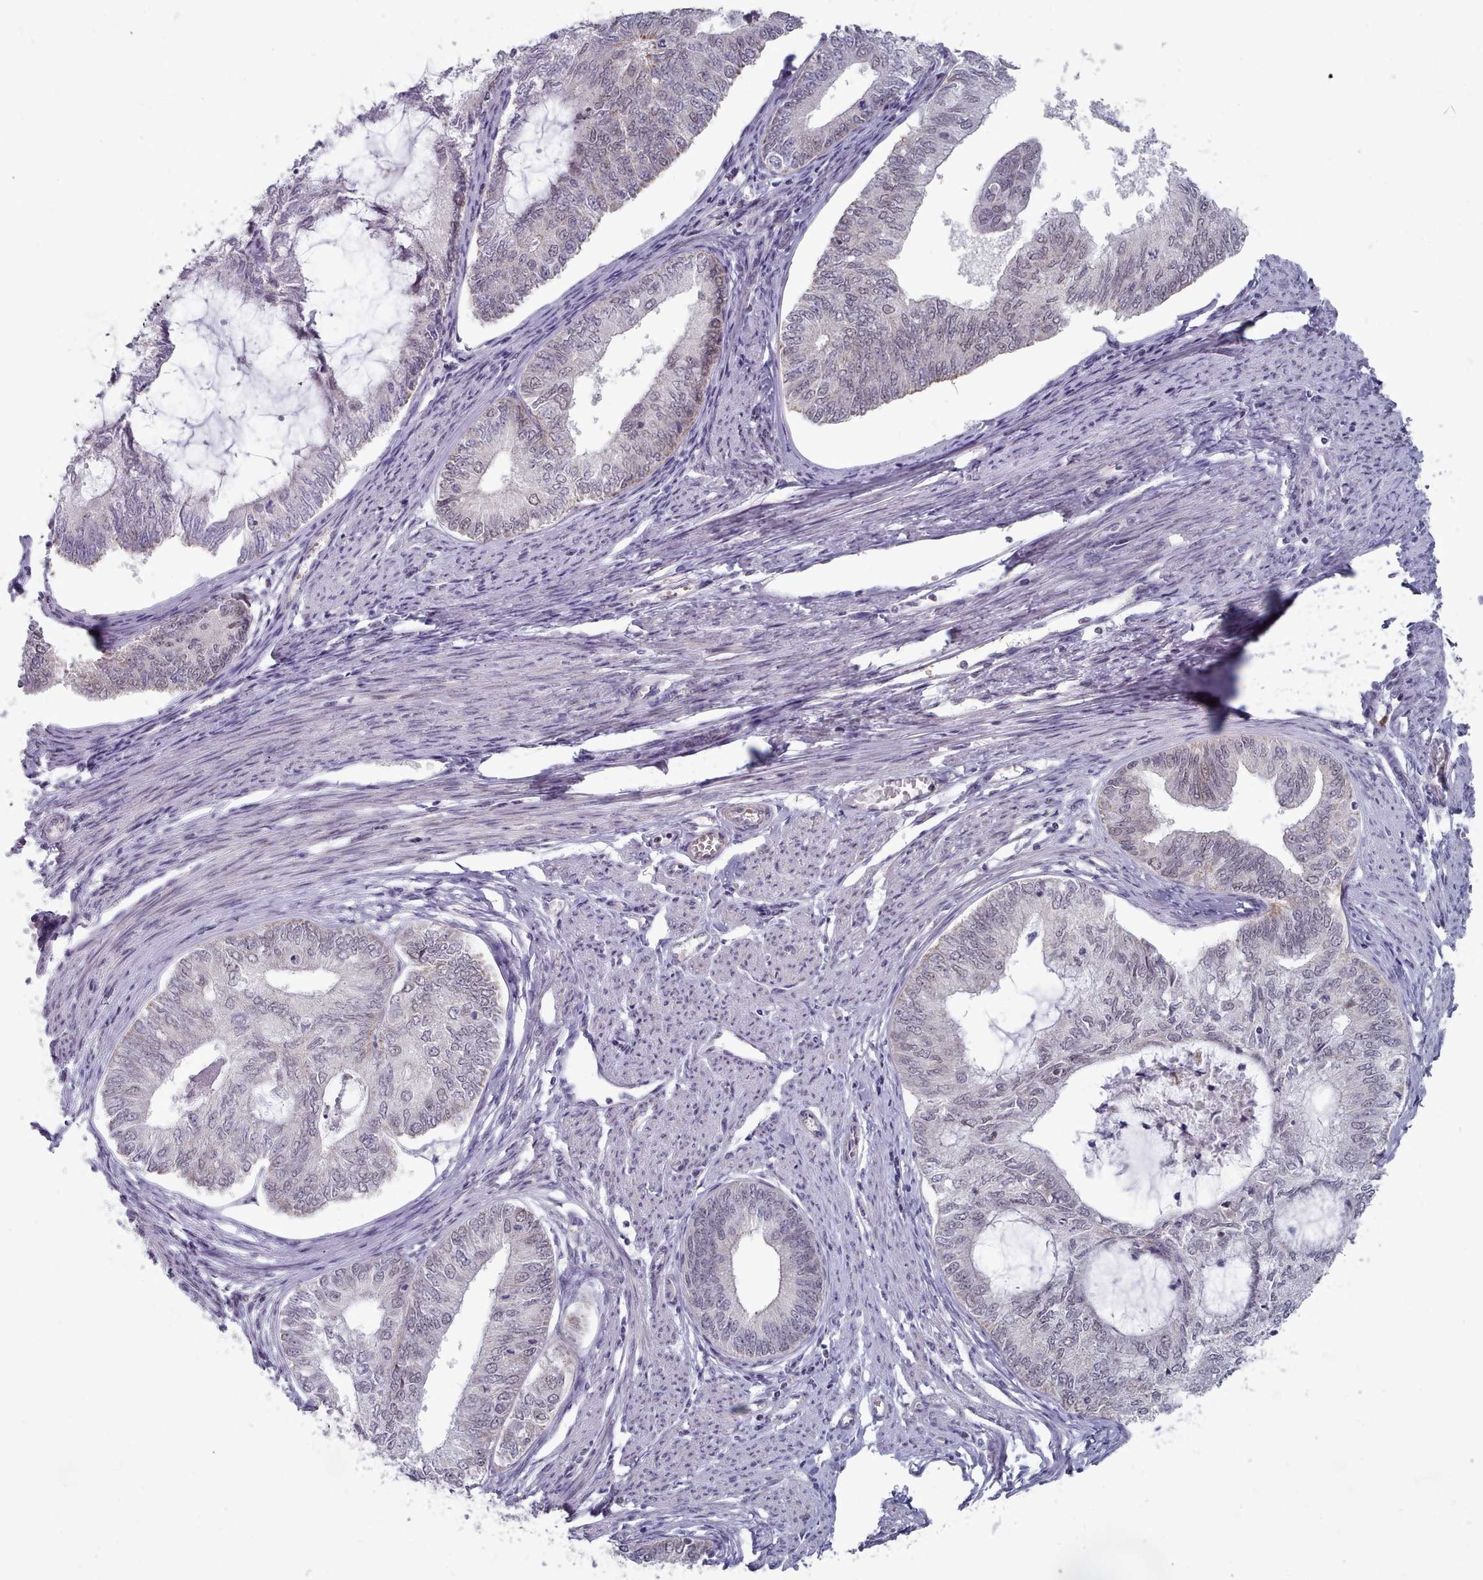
{"staining": {"intensity": "negative", "quantity": "none", "location": "none"}, "tissue": "endometrial cancer", "cell_type": "Tumor cells", "image_type": "cancer", "snomed": [{"axis": "morphology", "description": "Adenocarcinoma, NOS"}, {"axis": "topography", "description": "Endometrium"}], "caption": "A high-resolution micrograph shows immunohistochemistry (IHC) staining of endometrial adenocarcinoma, which exhibits no significant positivity in tumor cells.", "gene": "TRARG1", "patient": {"sex": "female", "age": 68}}